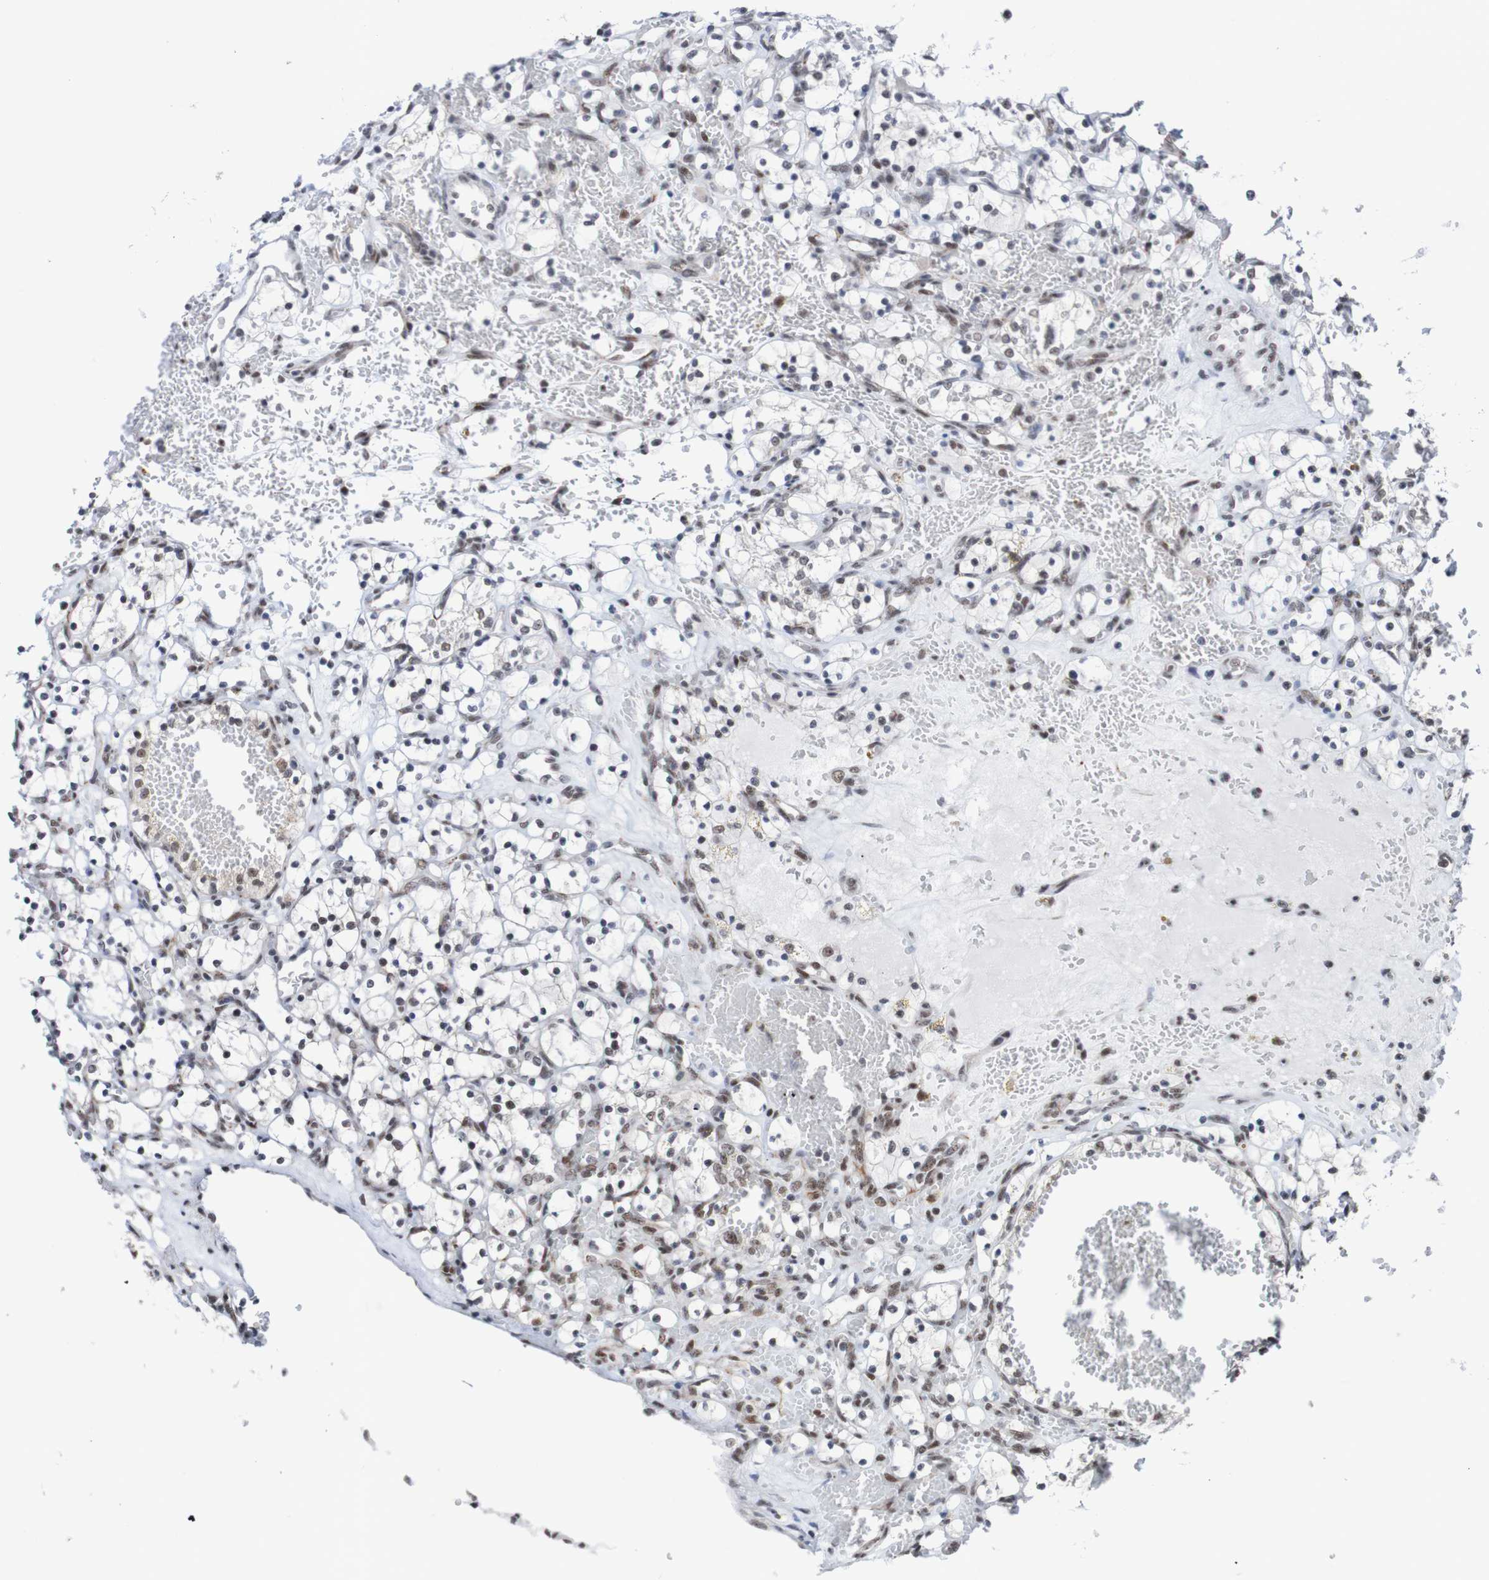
{"staining": {"intensity": "weak", "quantity": "25%-75%", "location": "nuclear"}, "tissue": "renal cancer", "cell_type": "Tumor cells", "image_type": "cancer", "snomed": [{"axis": "morphology", "description": "Adenocarcinoma, NOS"}, {"axis": "topography", "description": "Kidney"}], "caption": "Immunohistochemical staining of human adenocarcinoma (renal) reveals low levels of weak nuclear protein staining in approximately 25%-75% of tumor cells. The staining is performed using DAB (3,3'-diaminobenzidine) brown chromogen to label protein expression. The nuclei are counter-stained blue using hematoxylin.", "gene": "CDC5L", "patient": {"sex": "female", "age": 69}}